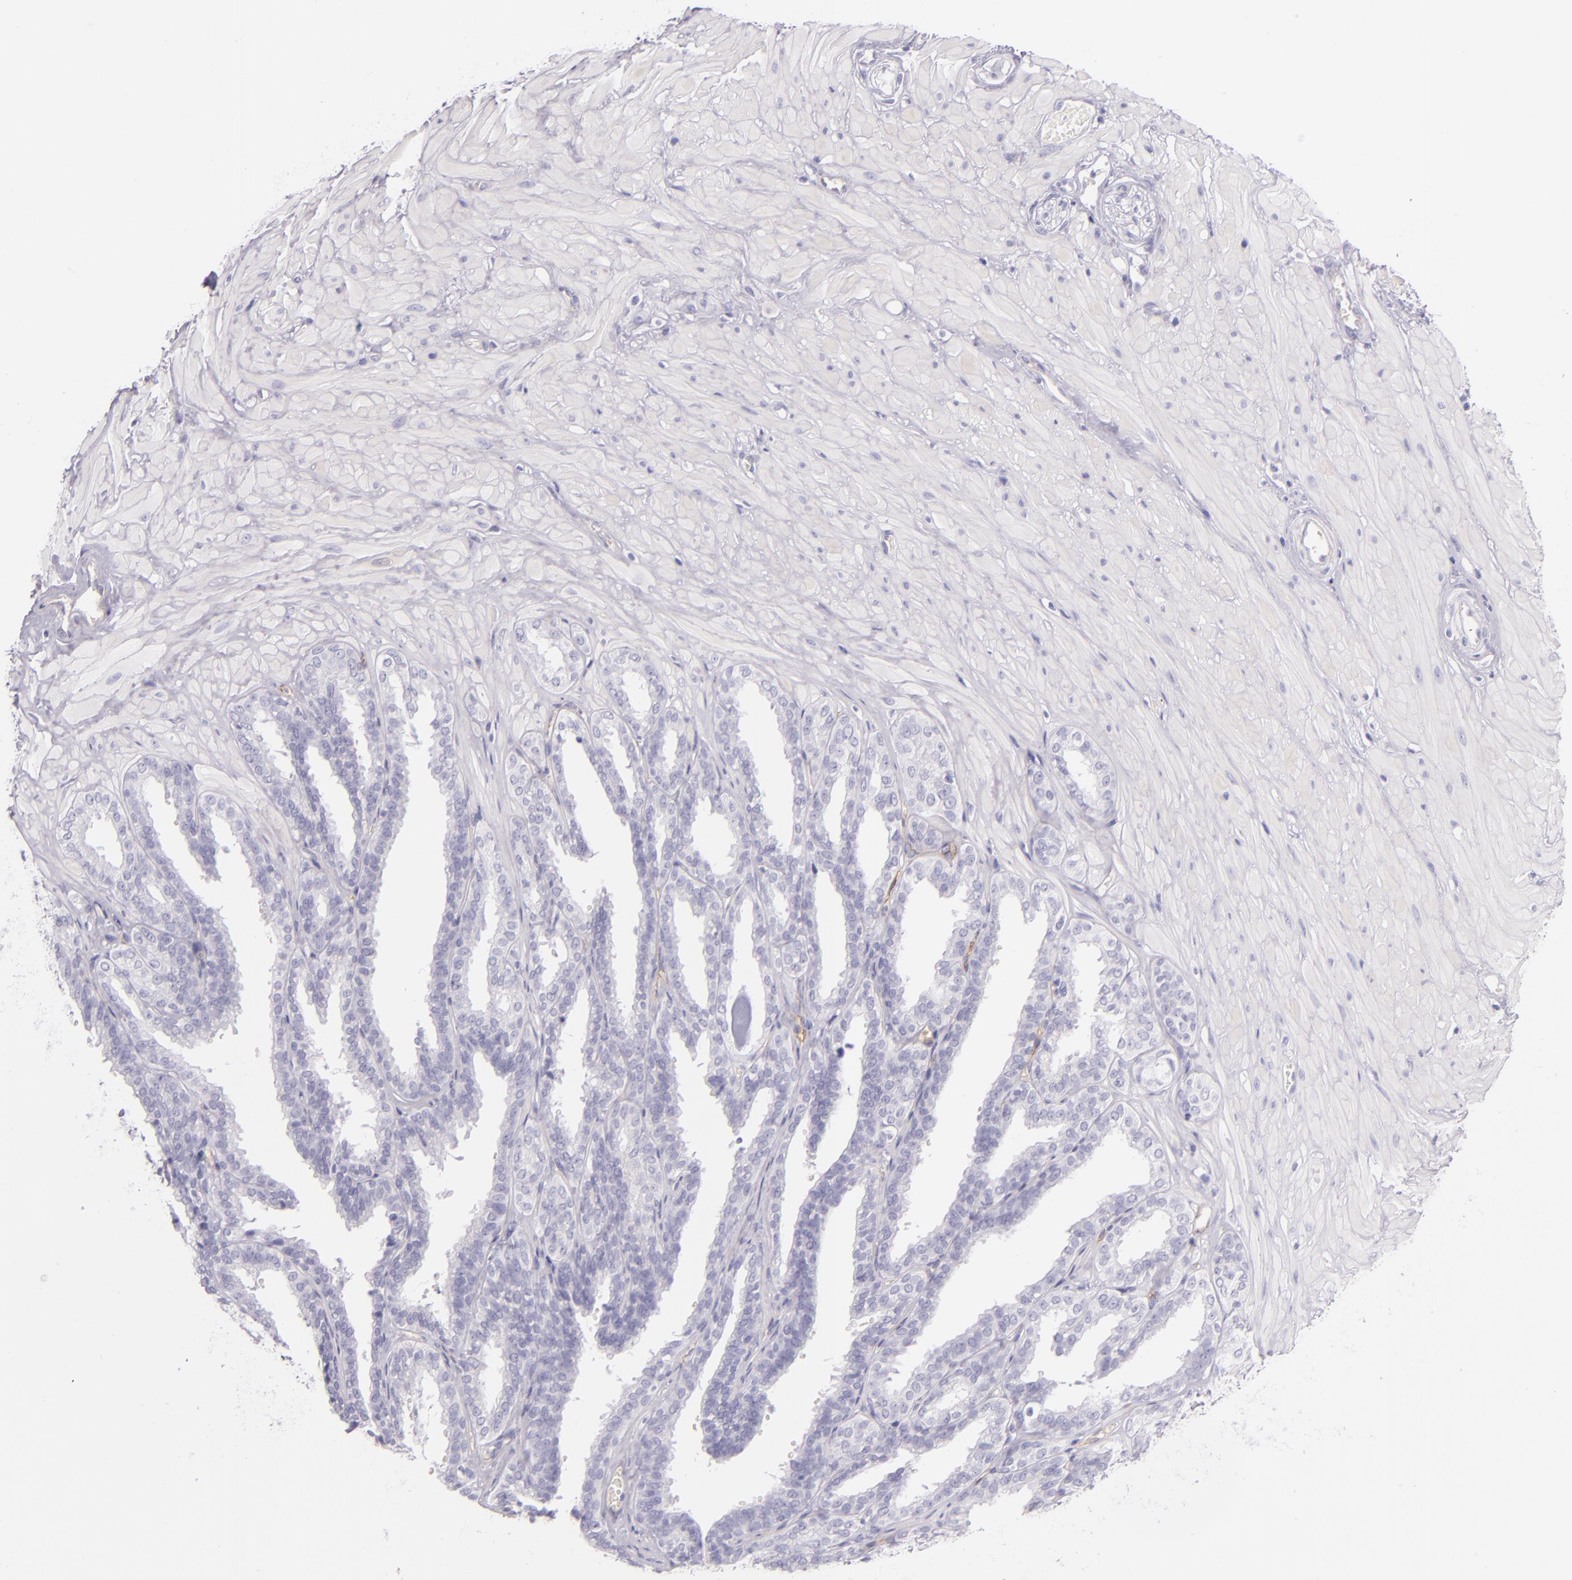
{"staining": {"intensity": "negative", "quantity": "none", "location": "none"}, "tissue": "seminal vesicle", "cell_type": "Glandular cells", "image_type": "normal", "snomed": [{"axis": "morphology", "description": "Normal tissue, NOS"}, {"axis": "topography", "description": "Seminal veicle"}], "caption": "IHC histopathology image of unremarkable human seminal vesicle stained for a protein (brown), which reveals no positivity in glandular cells. Brightfield microscopy of IHC stained with DAB (brown) and hematoxylin (blue), captured at high magnification.", "gene": "ICAM1", "patient": {"sex": "male", "age": 26}}